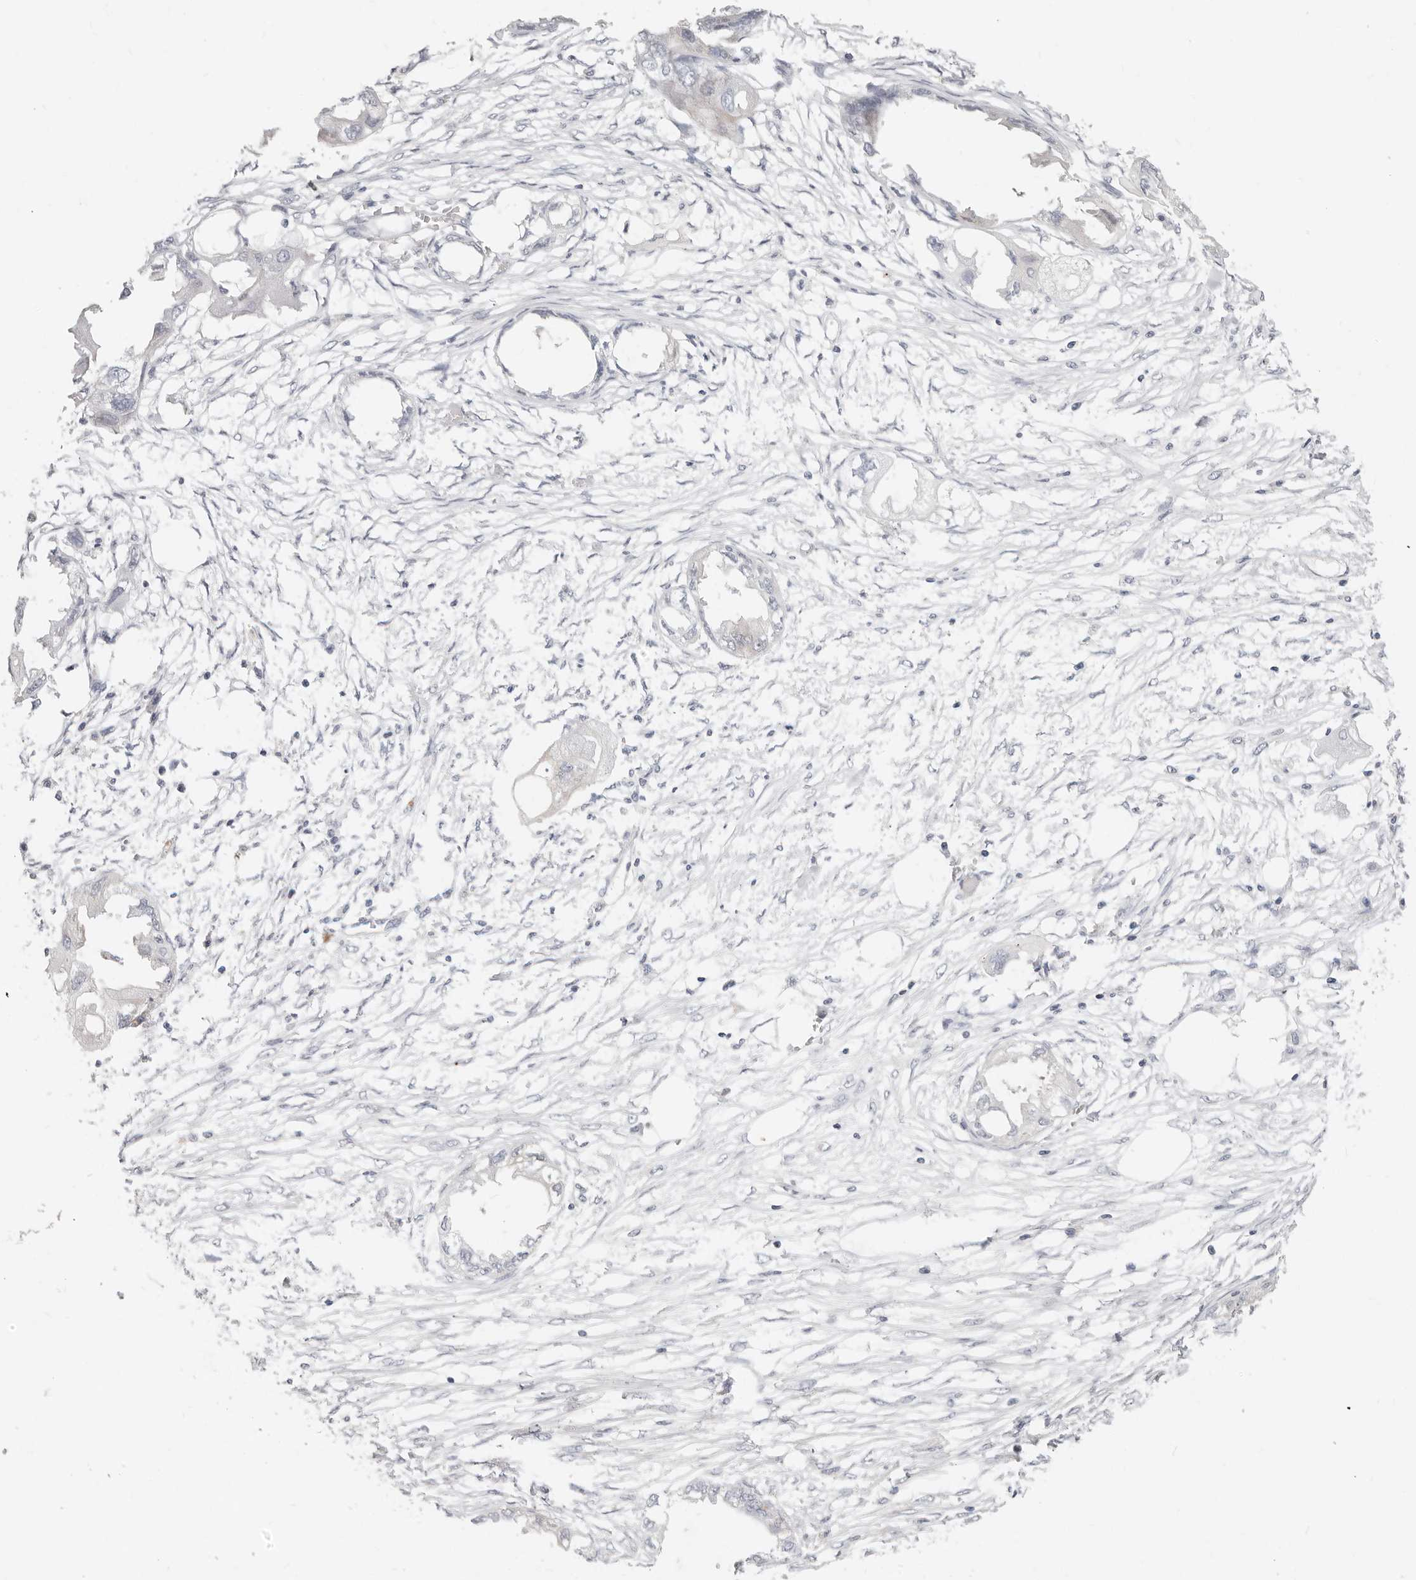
{"staining": {"intensity": "negative", "quantity": "none", "location": "none"}, "tissue": "endometrial cancer", "cell_type": "Tumor cells", "image_type": "cancer", "snomed": [{"axis": "morphology", "description": "Adenocarcinoma, NOS"}, {"axis": "morphology", "description": "Adenocarcinoma, metastatic, NOS"}, {"axis": "topography", "description": "Adipose tissue"}, {"axis": "topography", "description": "Endometrium"}], "caption": "This is an IHC micrograph of human endometrial cancer. There is no staining in tumor cells.", "gene": "ZRANB1", "patient": {"sex": "female", "age": 67}}